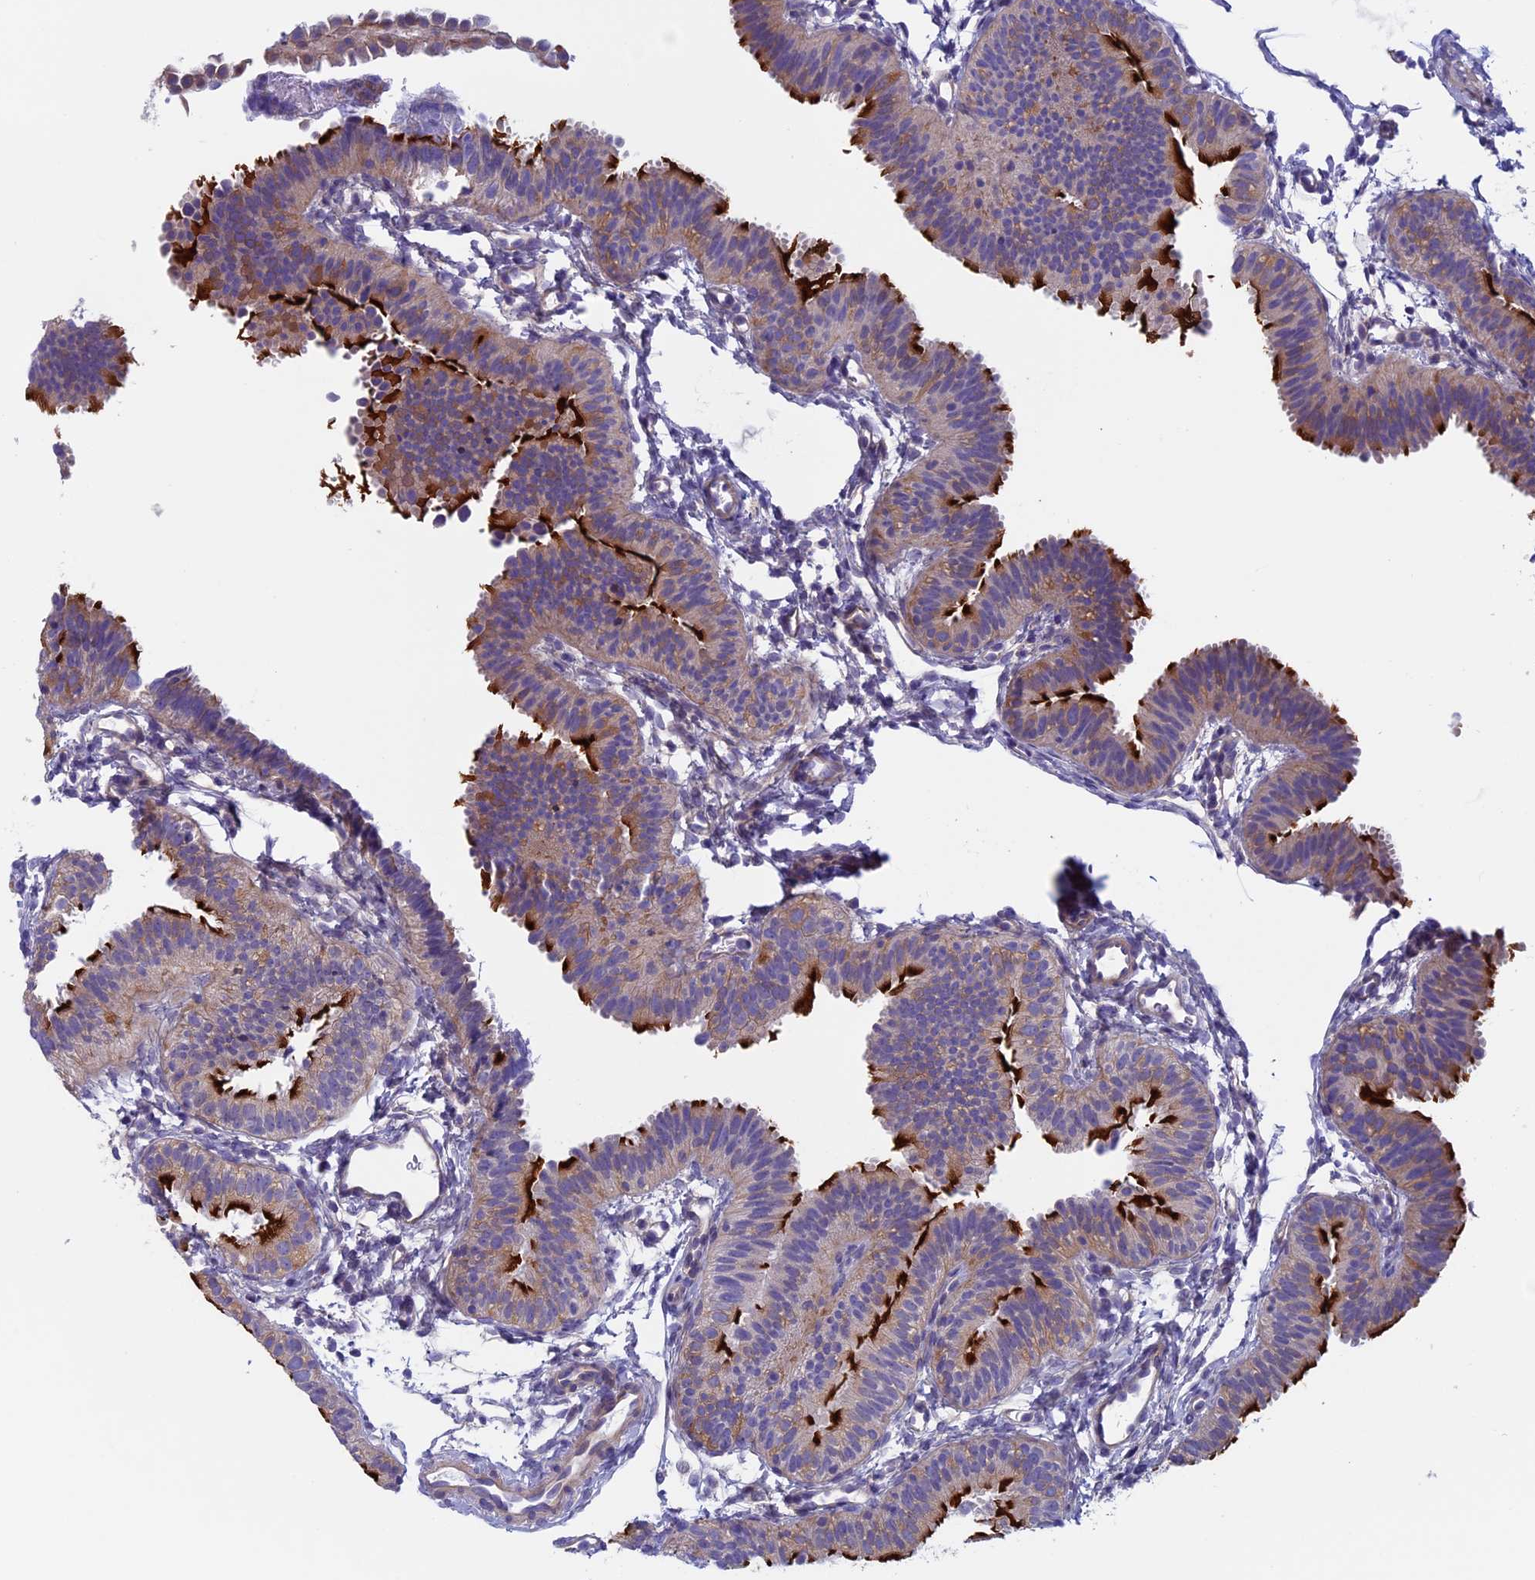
{"staining": {"intensity": "strong", "quantity": "25%-75%", "location": "cytoplasmic/membranous"}, "tissue": "fallopian tube", "cell_type": "Glandular cells", "image_type": "normal", "snomed": [{"axis": "morphology", "description": "Normal tissue, NOS"}, {"axis": "topography", "description": "Fallopian tube"}], "caption": "Approximately 25%-75% of glandular cells in benign fallopian tube show strong cytoplasmic/membranous protein expression as visualized by brown immunohistochemical staining.", "gene": "CNOT6L", "patient": {"sex": "female", "age": 35}}